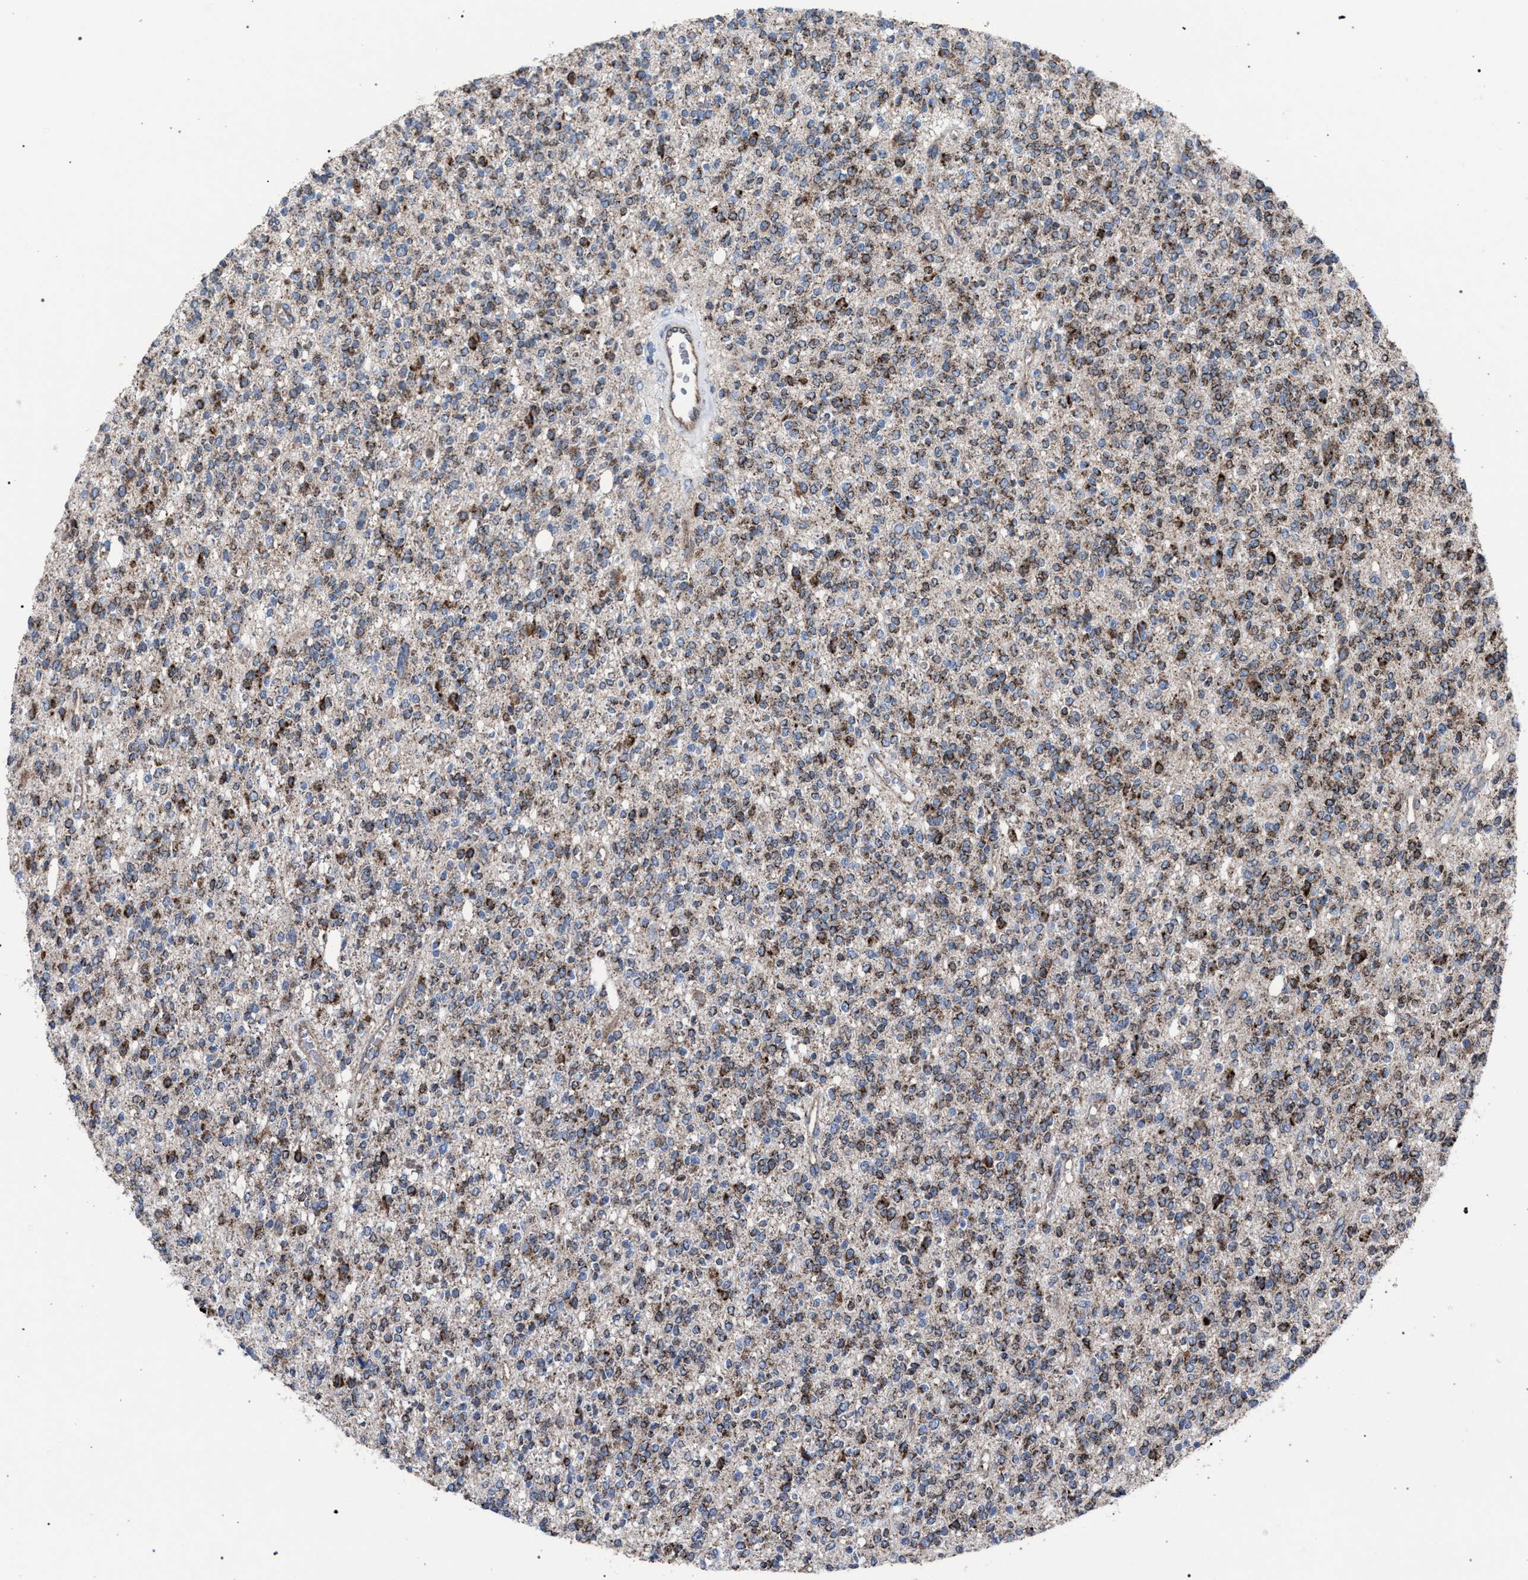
{"staining": {"intensity": "moderate", "quantity": ">75%", "location": "cytoplasmic/membranous"}, "tissue": "glioma", "cell_type": "Tumor cells", "image_type": "cancer", "snomed": [{"axis": "morphology", "description": "Glioma, malignant, High grade"}, {"axis": "topography", "description": "Brain"}], "caption": "A high-resolution histopathology image shows immunohistochemistry staining of glioma, which displays moderate cytoplasmic/membranous staining in about >75% of tumor cells. (DAB (3,3'-diaminobenzidine) IHC with brightfield microscopy, high magnification).", "gene": "HSD17B4", "patient": {"sex": "male", "age": 34}}